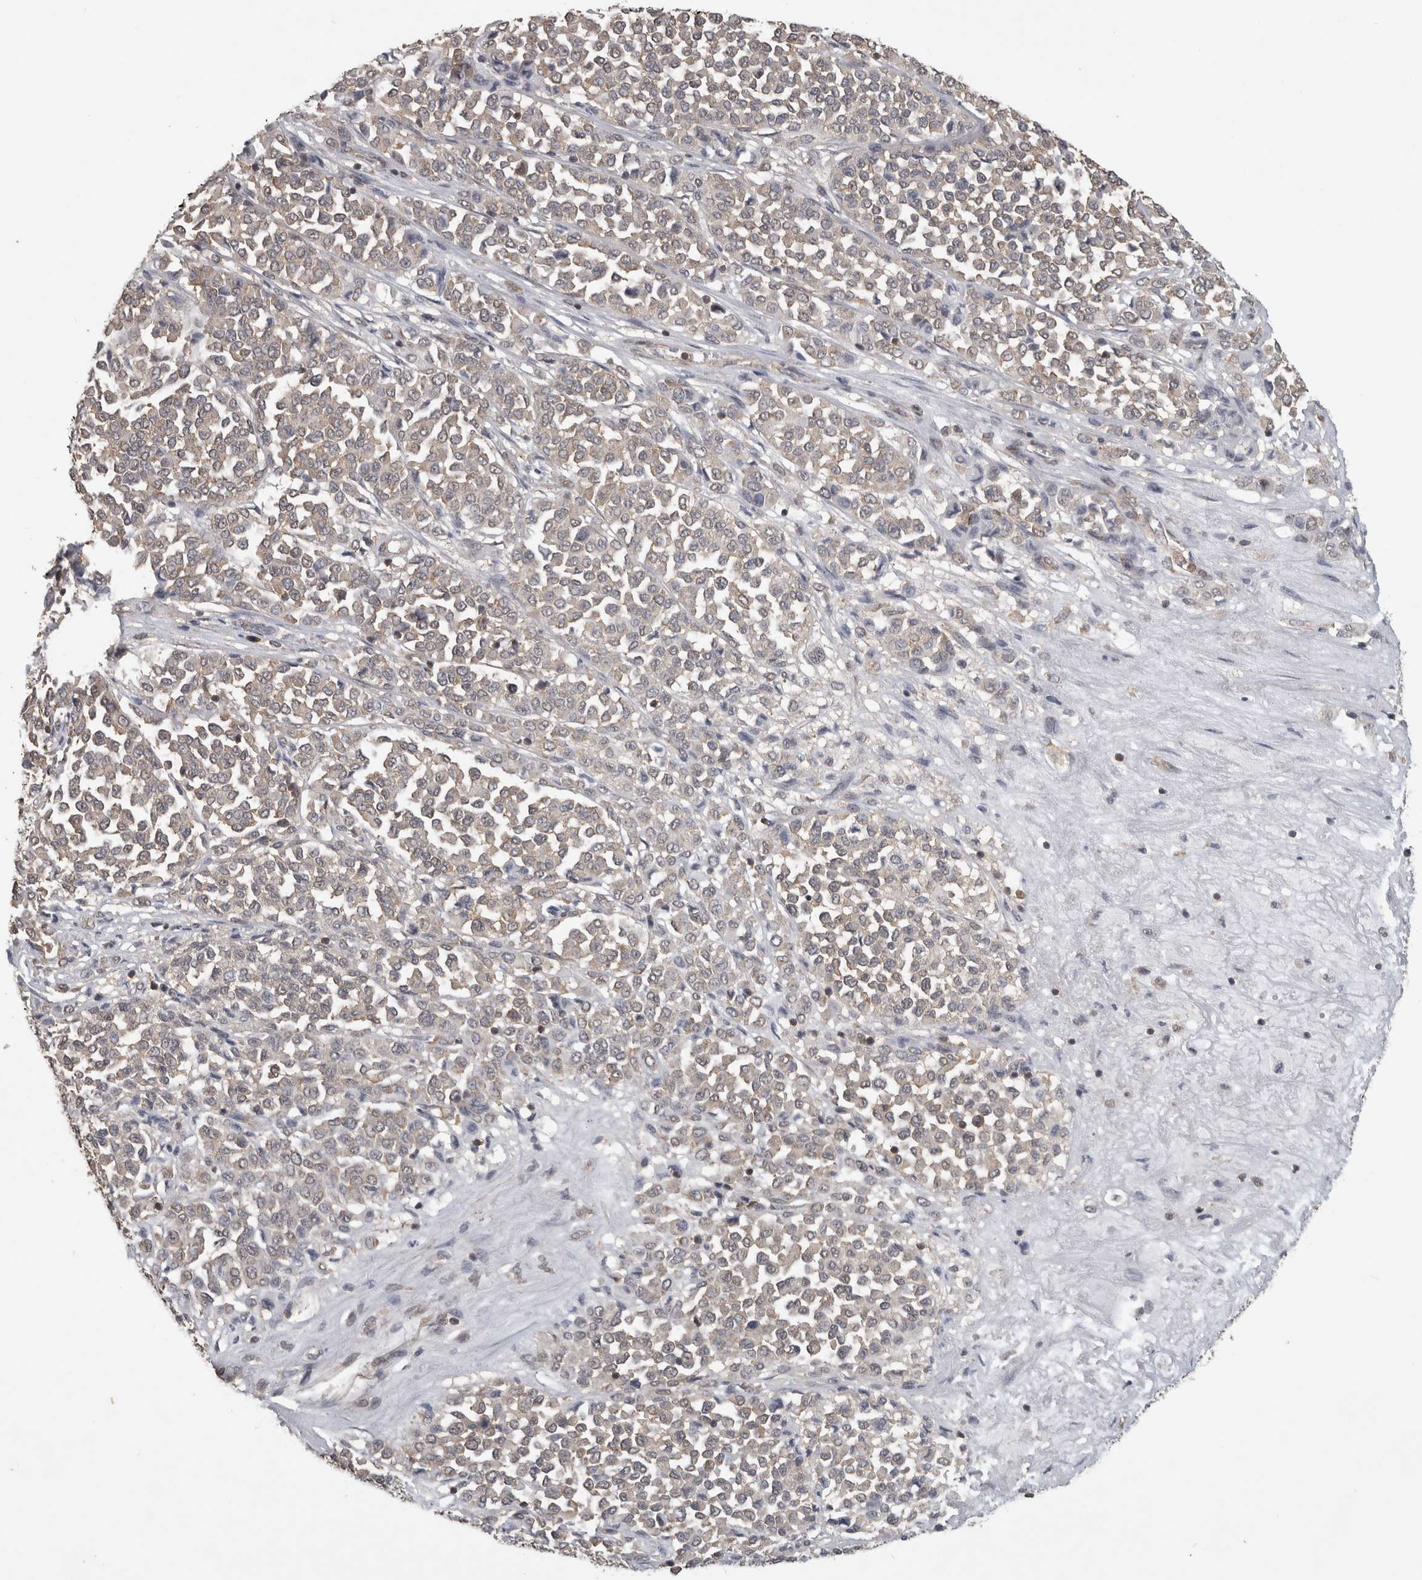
{"staining": {"intensity": "weak", "quantity": "<25%", "location": "cytoplasmic/membranous"}, "tissue": "melanoma", "cell_type": "Tumor cells", "image_type": "cancer", "snomed": [{"axis": "morphology", "description": "Malignant melanoma, Metastatic site"}, {"axis": "topography", "description": "Pancreas"}], "caption": "A high-resolution micrograph shows IHC staining of malignant melanoma (metastatic site), which shows no significant staining in tumor cells.", "gene": "ATXN2", "patient": {"sex": "female", "age": 30}}